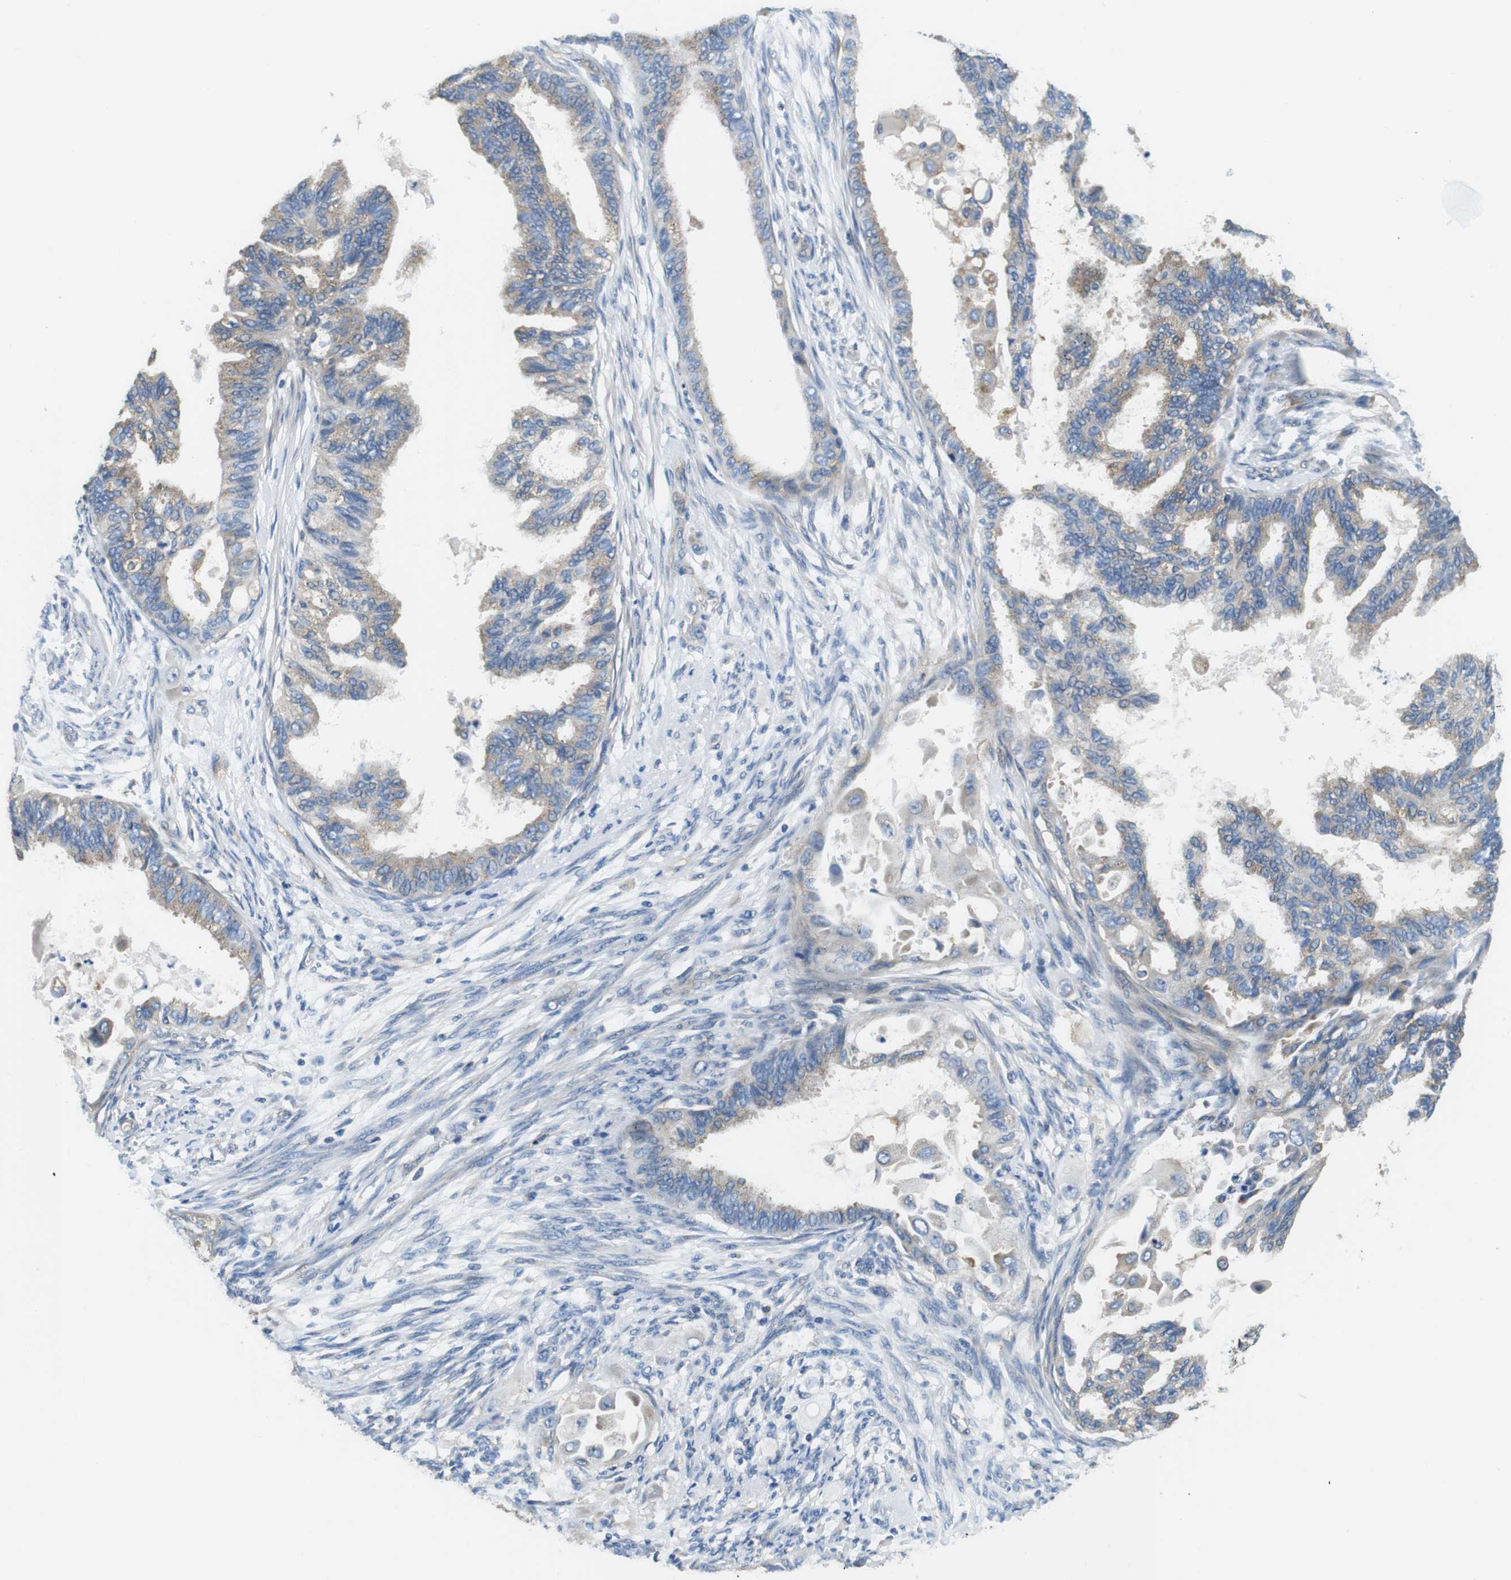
{"staining": {"intensity": "weak", "quantity": ">75%", "location": "cytoplasmic/membranous"}, "tissue": "cervical cancer", "cell_type": "Tumor cells", "image_type": "cancer", "snomed": [{"axis": "morphology", "description": "Normal tissue, NOS"}, {"axis": "morphology", "description": "Adenocarcinoma, NOS"}, {"axis": "topography", "description": "Cervix"}, {"axis": "topography", "description": "Endometrium"}], "caption": "This is a histology image of immunohistochemistry staining of cervical cancer (adenocarcinoma), which shows weak expression in the cytoplasmic/membranous of tumor cells.", "gene": "DENND4C", "patient": {"sex": "female", "age": 86}}